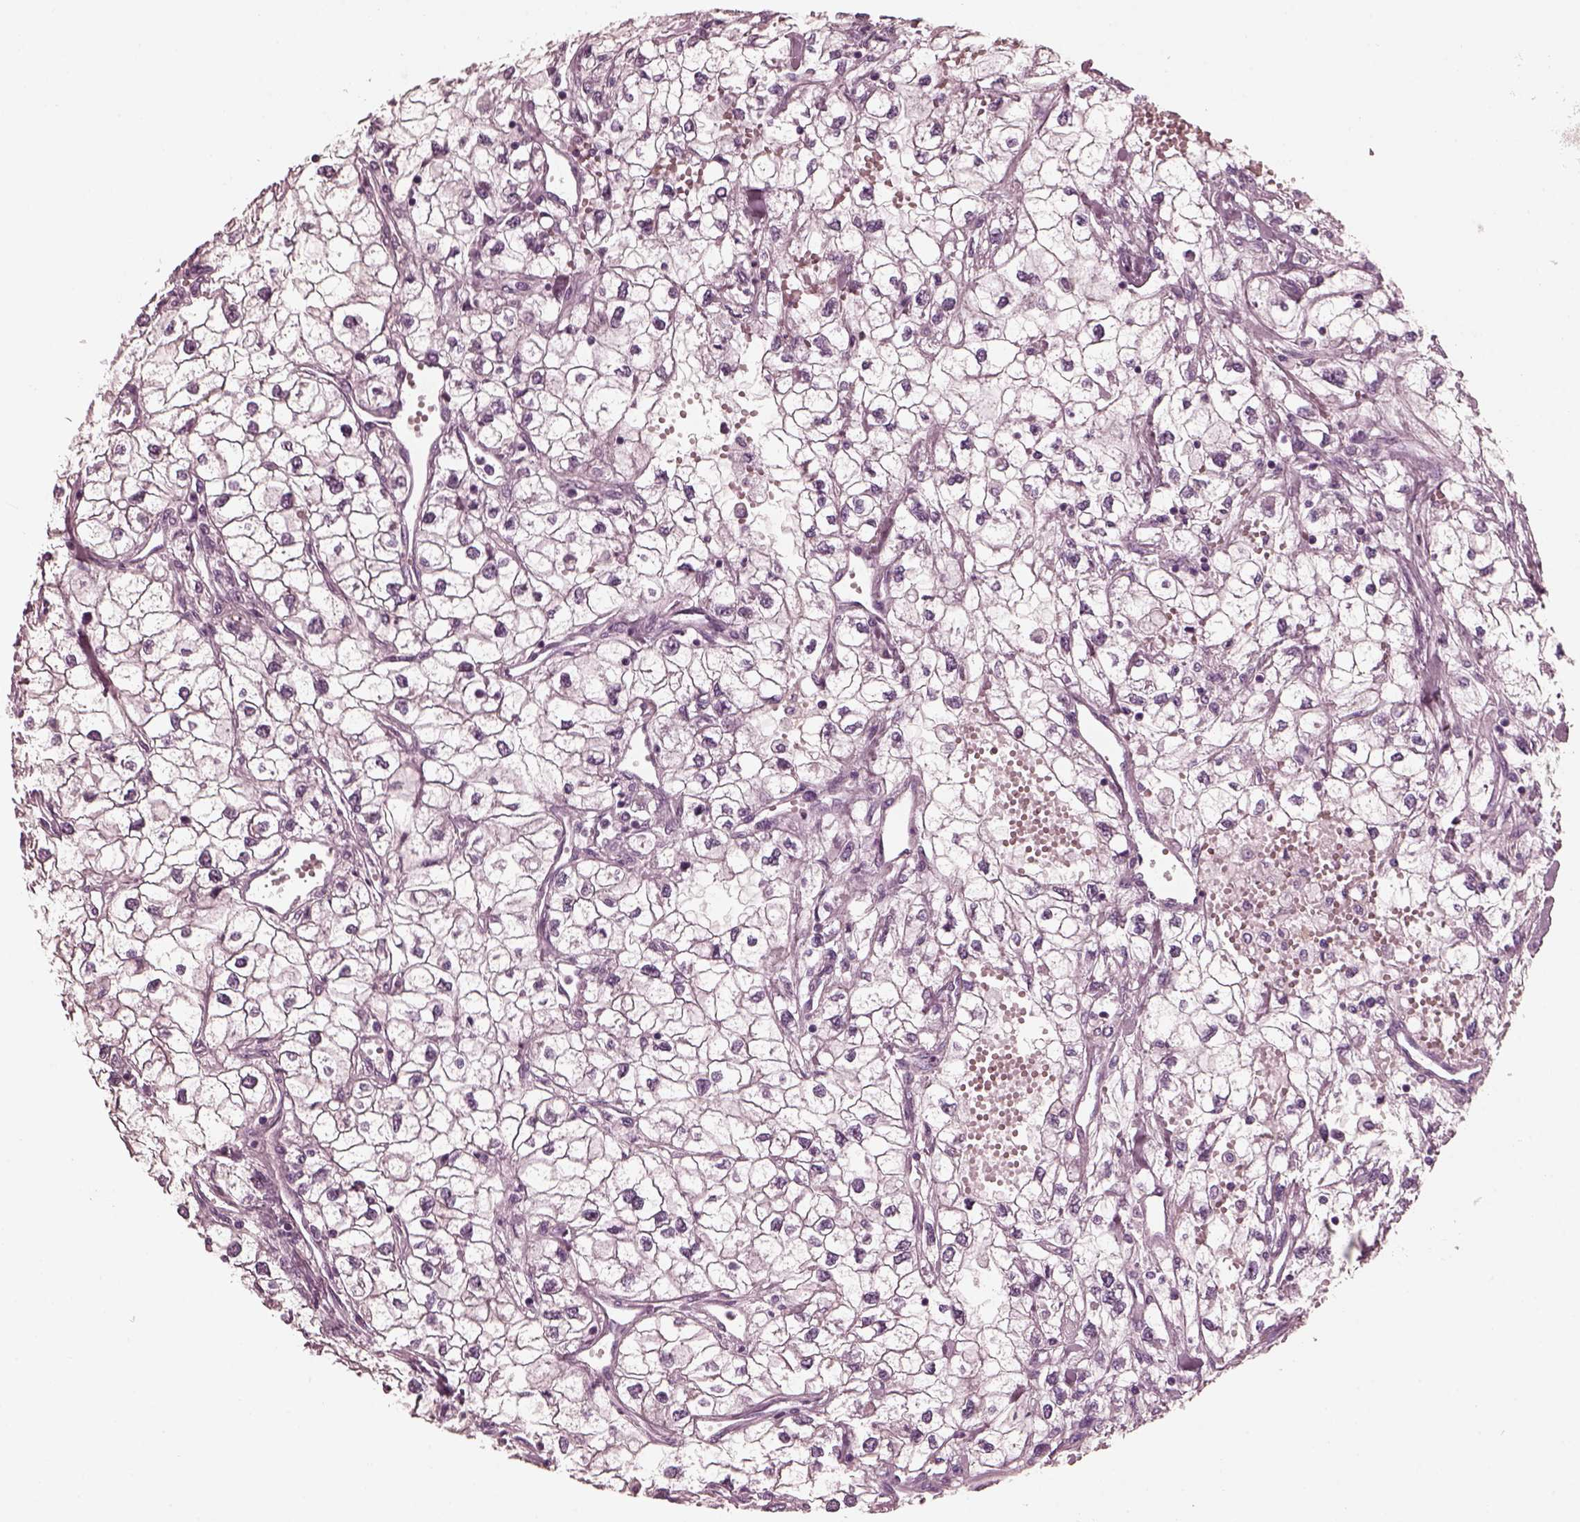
{"staining": {"intensity": "negative", "quantity": "none", "location": "none"}, "tissue": "renal cancer", "cell_type": "Tumor cells", "image_type": "cancer", "snomed": [{"axis": "morphology", "description": "Adenocarcinoma, NOS"}, {"axis": "topography", "description": "Kidney"}], "caption": "Tumor cells are negative for protein expression in human renal cancer.", "gene": "CGA", "patient": {"sex": "male", "age": 59}}